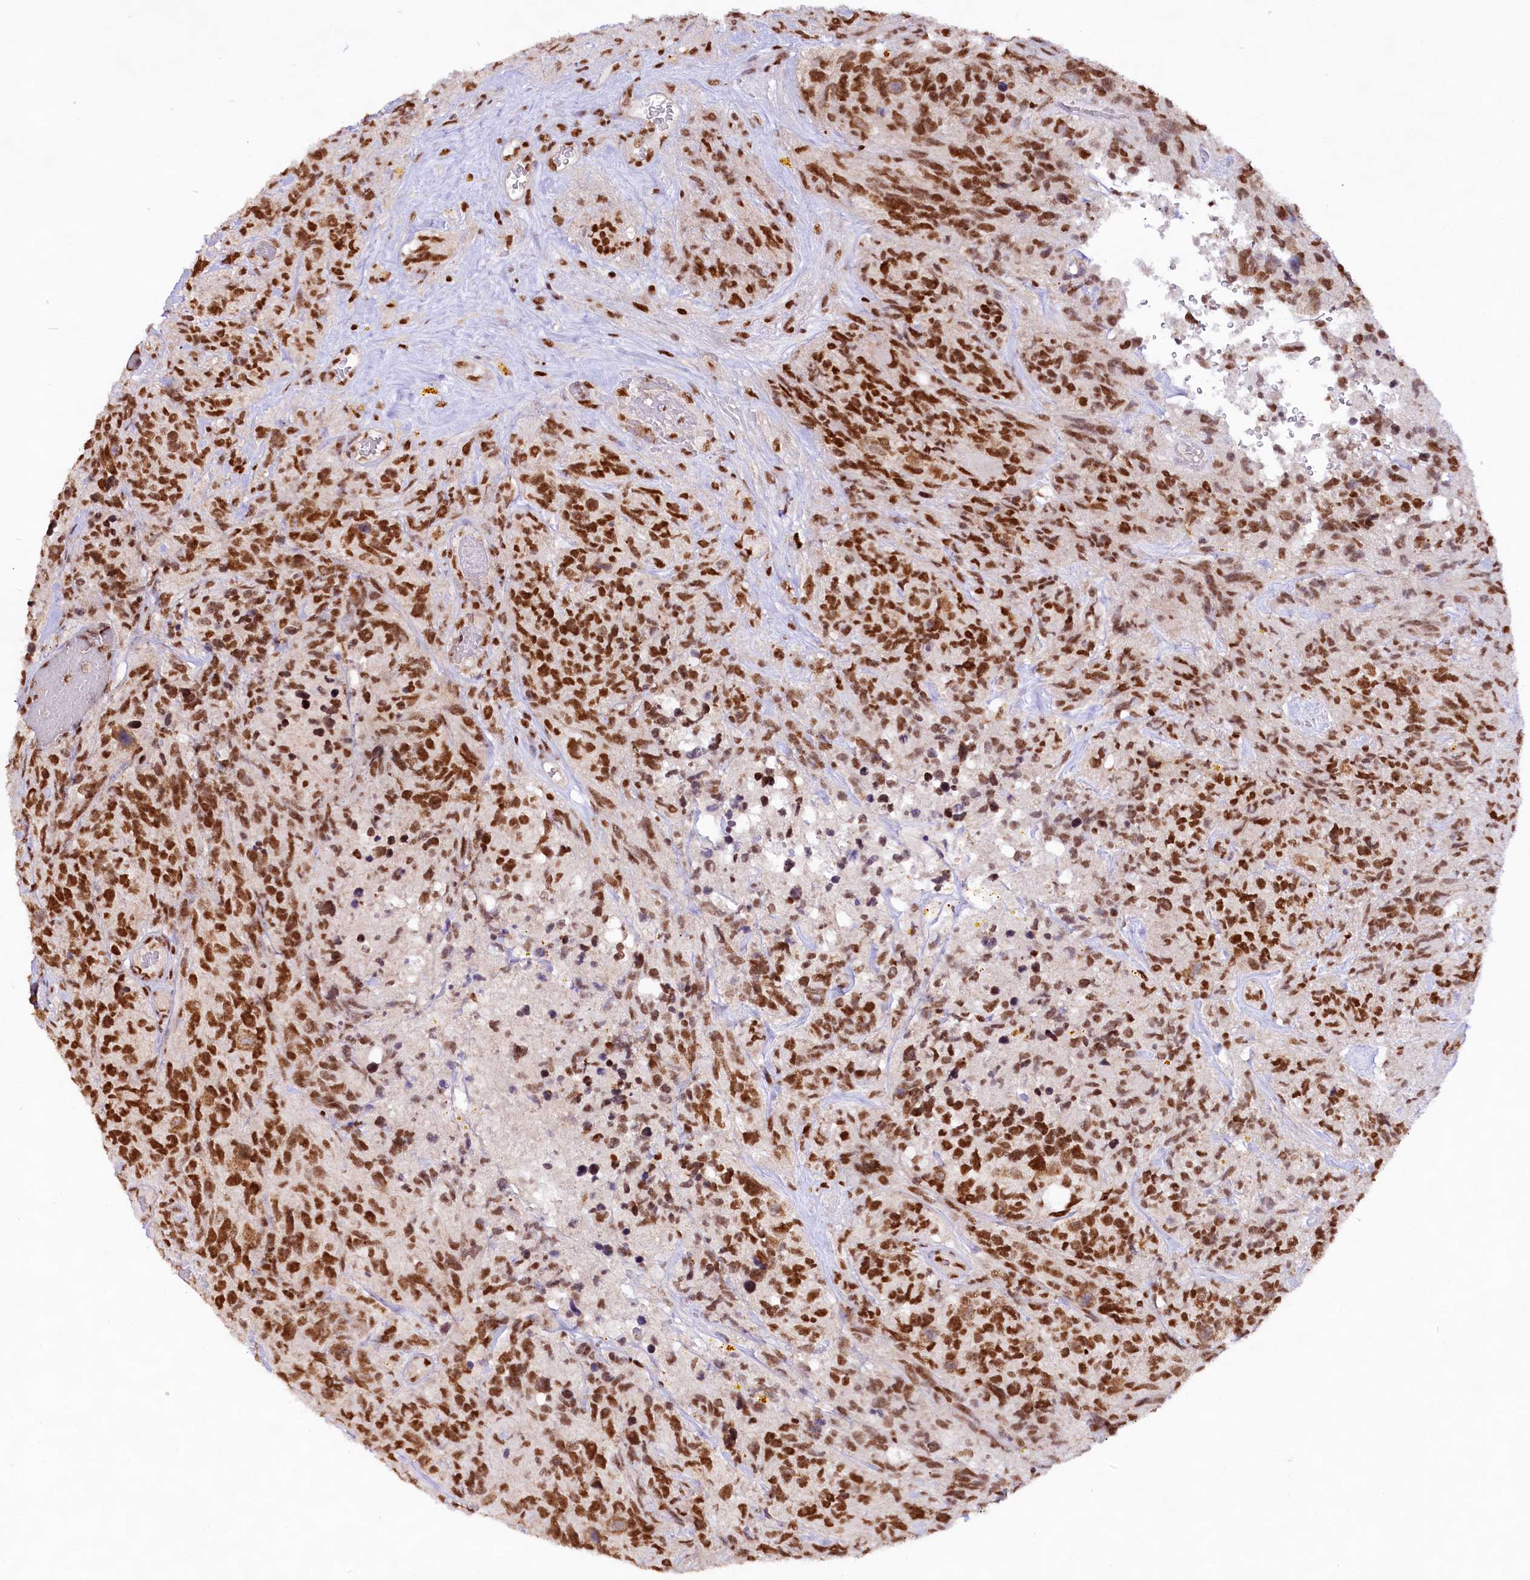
{"staining": {"intensity": "strong", "quantity": ">75%", "location": "nuclear"}, "tissue": "glioma", "cell_type": "Tumor cells", "image_type": "cancer", "snomed": [{"axis": "morphology", "description": "Glioma, malignant, High grade"}, {"axis": "topography", "description": "Brain"}], "caption": "Tumor cells reveal high levels of strong nuclear expression in about >75% of cells in glioma. (Brightfield microscopy of DAB IHC at high magnification).", "gene": "HIRA", "patient": {"sex": "male", "age": 69}}